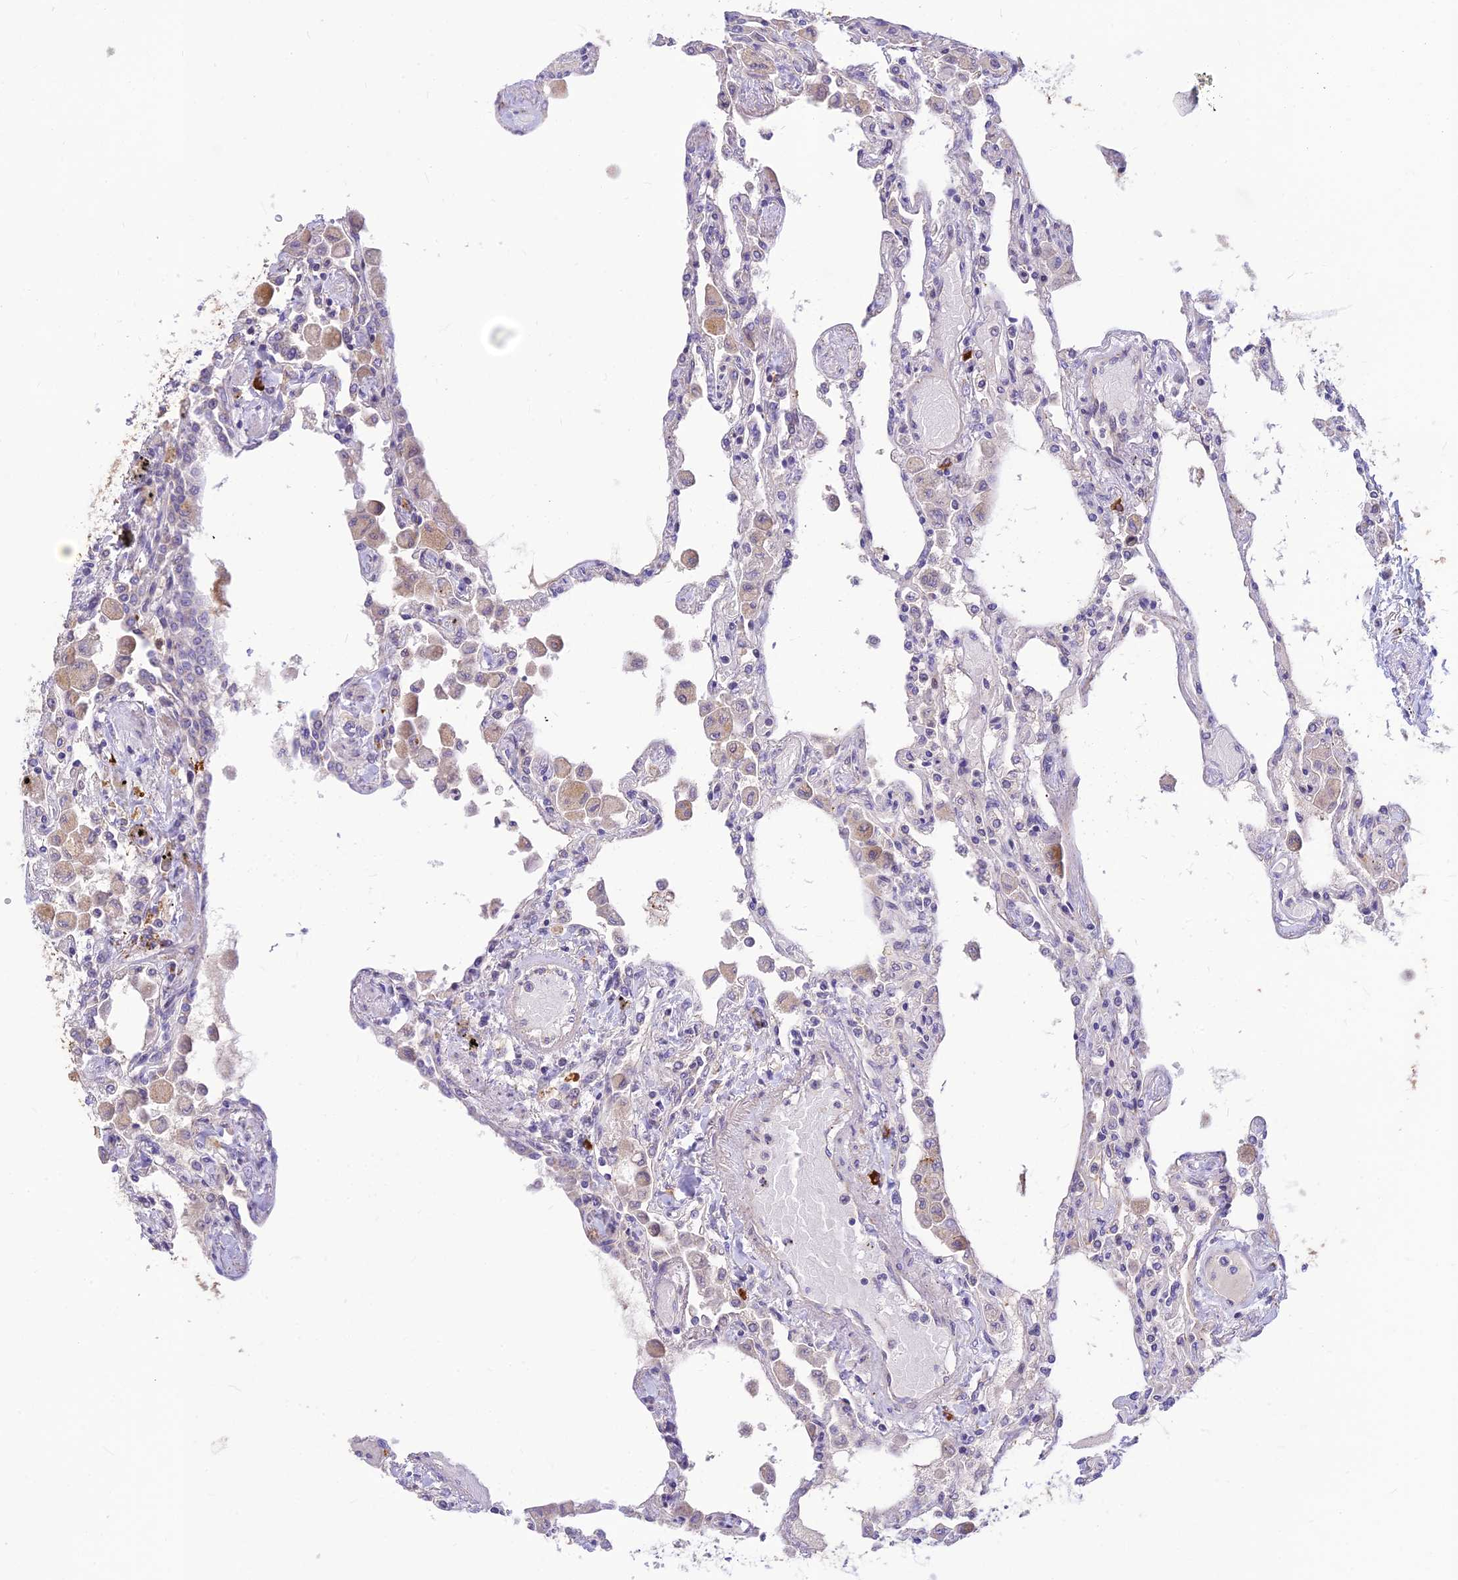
{"staining": {"intensity": "negative", "quantity": "none", "location": "none"}, "tissue": "lung", "cell_type": "Alveolar cells", "image_type": "normal", "snomed": [{"axis": "morphology", "description": "Normal tissue, NOS"}, {"axis": "topography", "description": "Bronchus"}, {"axis": "topography", "description": "Lung"}], "caption": "An image of lung stained for a protein displays no brown staining in alveolar cells. (Brightfield microscopy of DAB IHC at high magnification).", "gene": "ASPDH", "patient": {"sex": "female", "age": 49}}